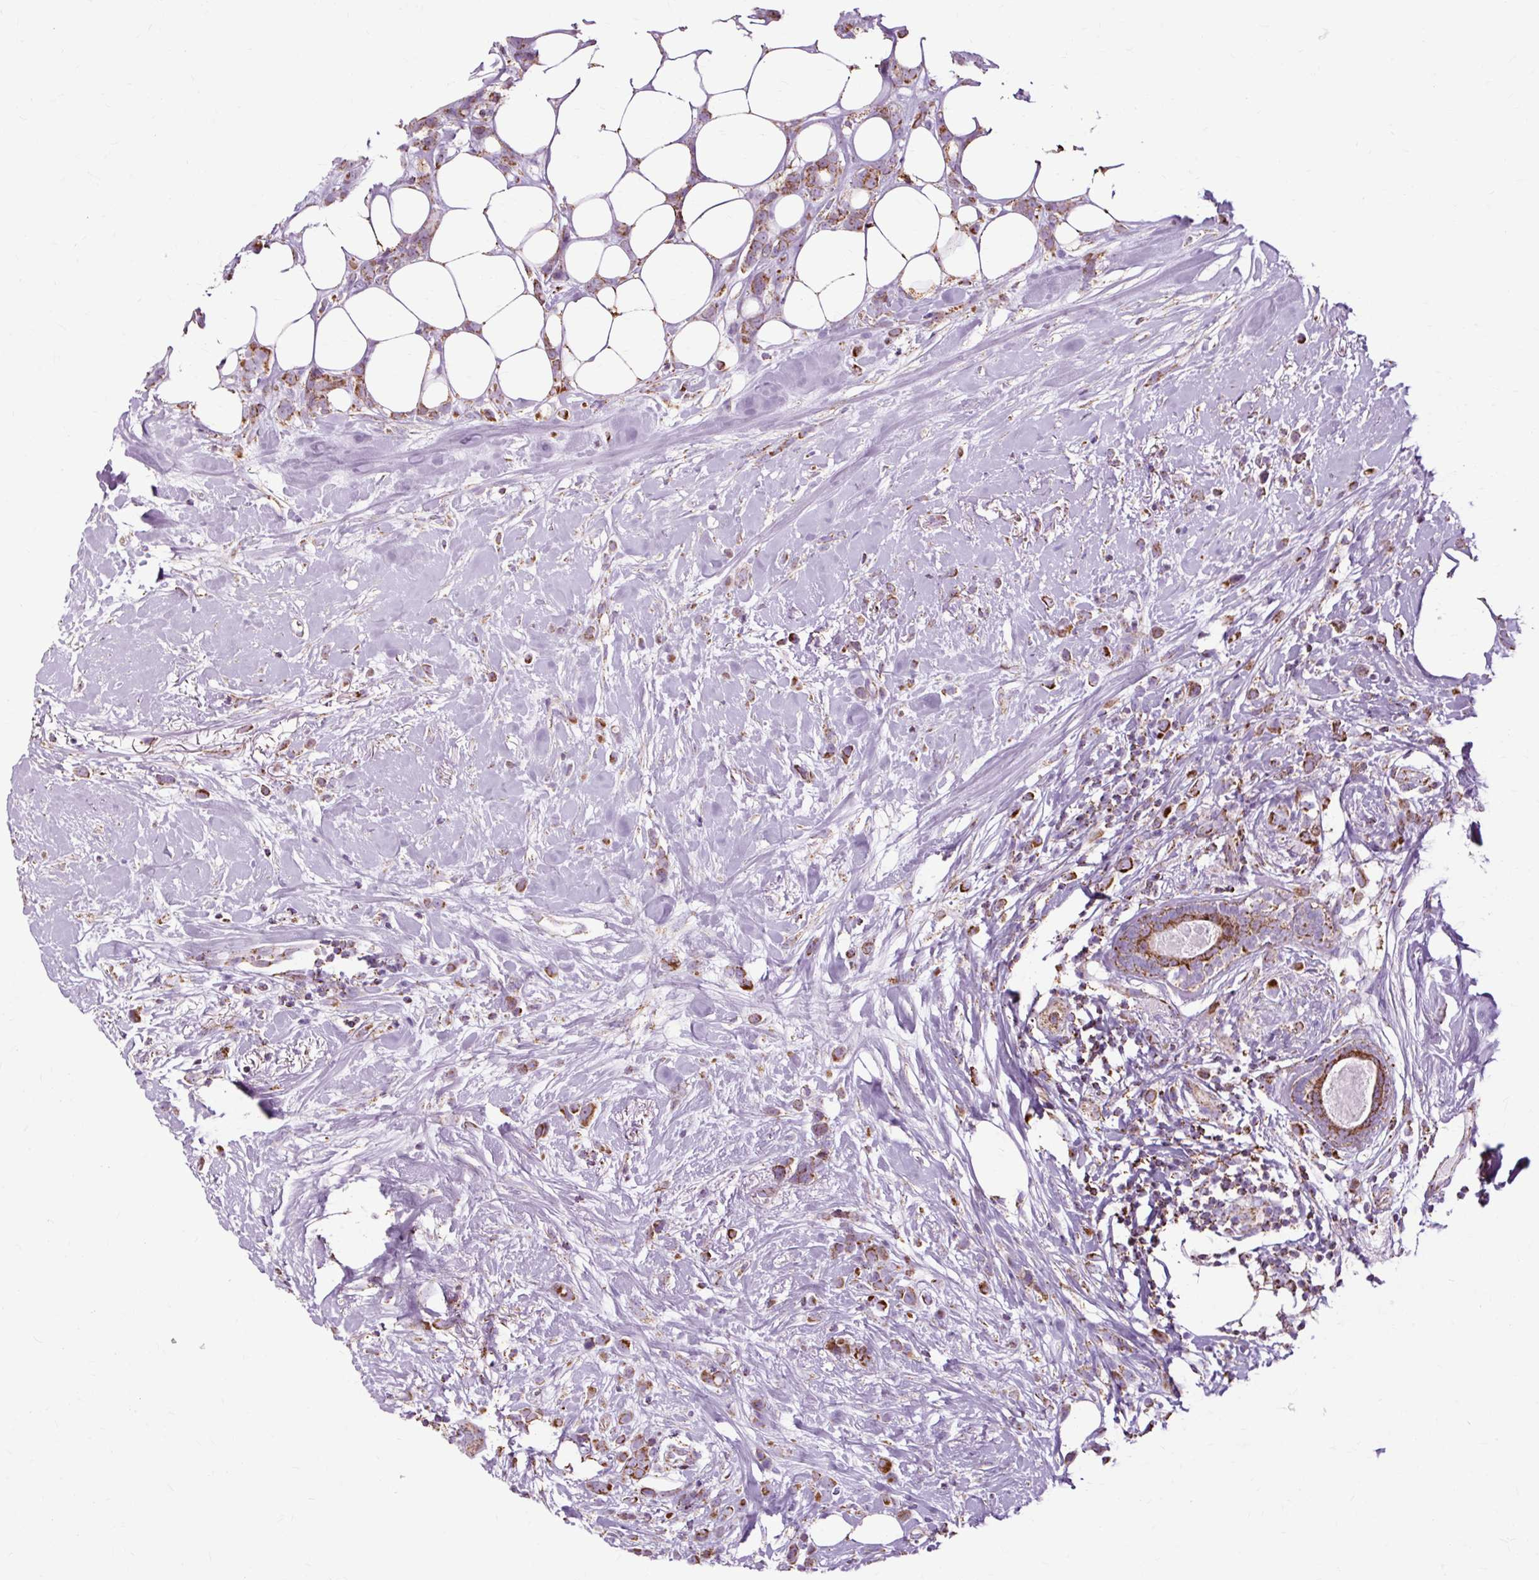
{"staining": {"intensity": "moderate", "quantity": ">75%", "location": "cytoplasmic/membranous"}, "tissue": "breast cancer", "cell_type": "Tumor cells", "image_type": "cancer", "snomed": [{"axis": "morphology", "description": "Duct carcinoma"}, {"axis": "topography", "description": "Breast"}], "caption": "Breast invasive ductal carcinoma stained for a protein (brown) shows moderate cytoplasmic/membranous positive positivity in about >75% of tumor cells.", "gene": "DLAT", "patient": {"sex": "female", "age": 80}}